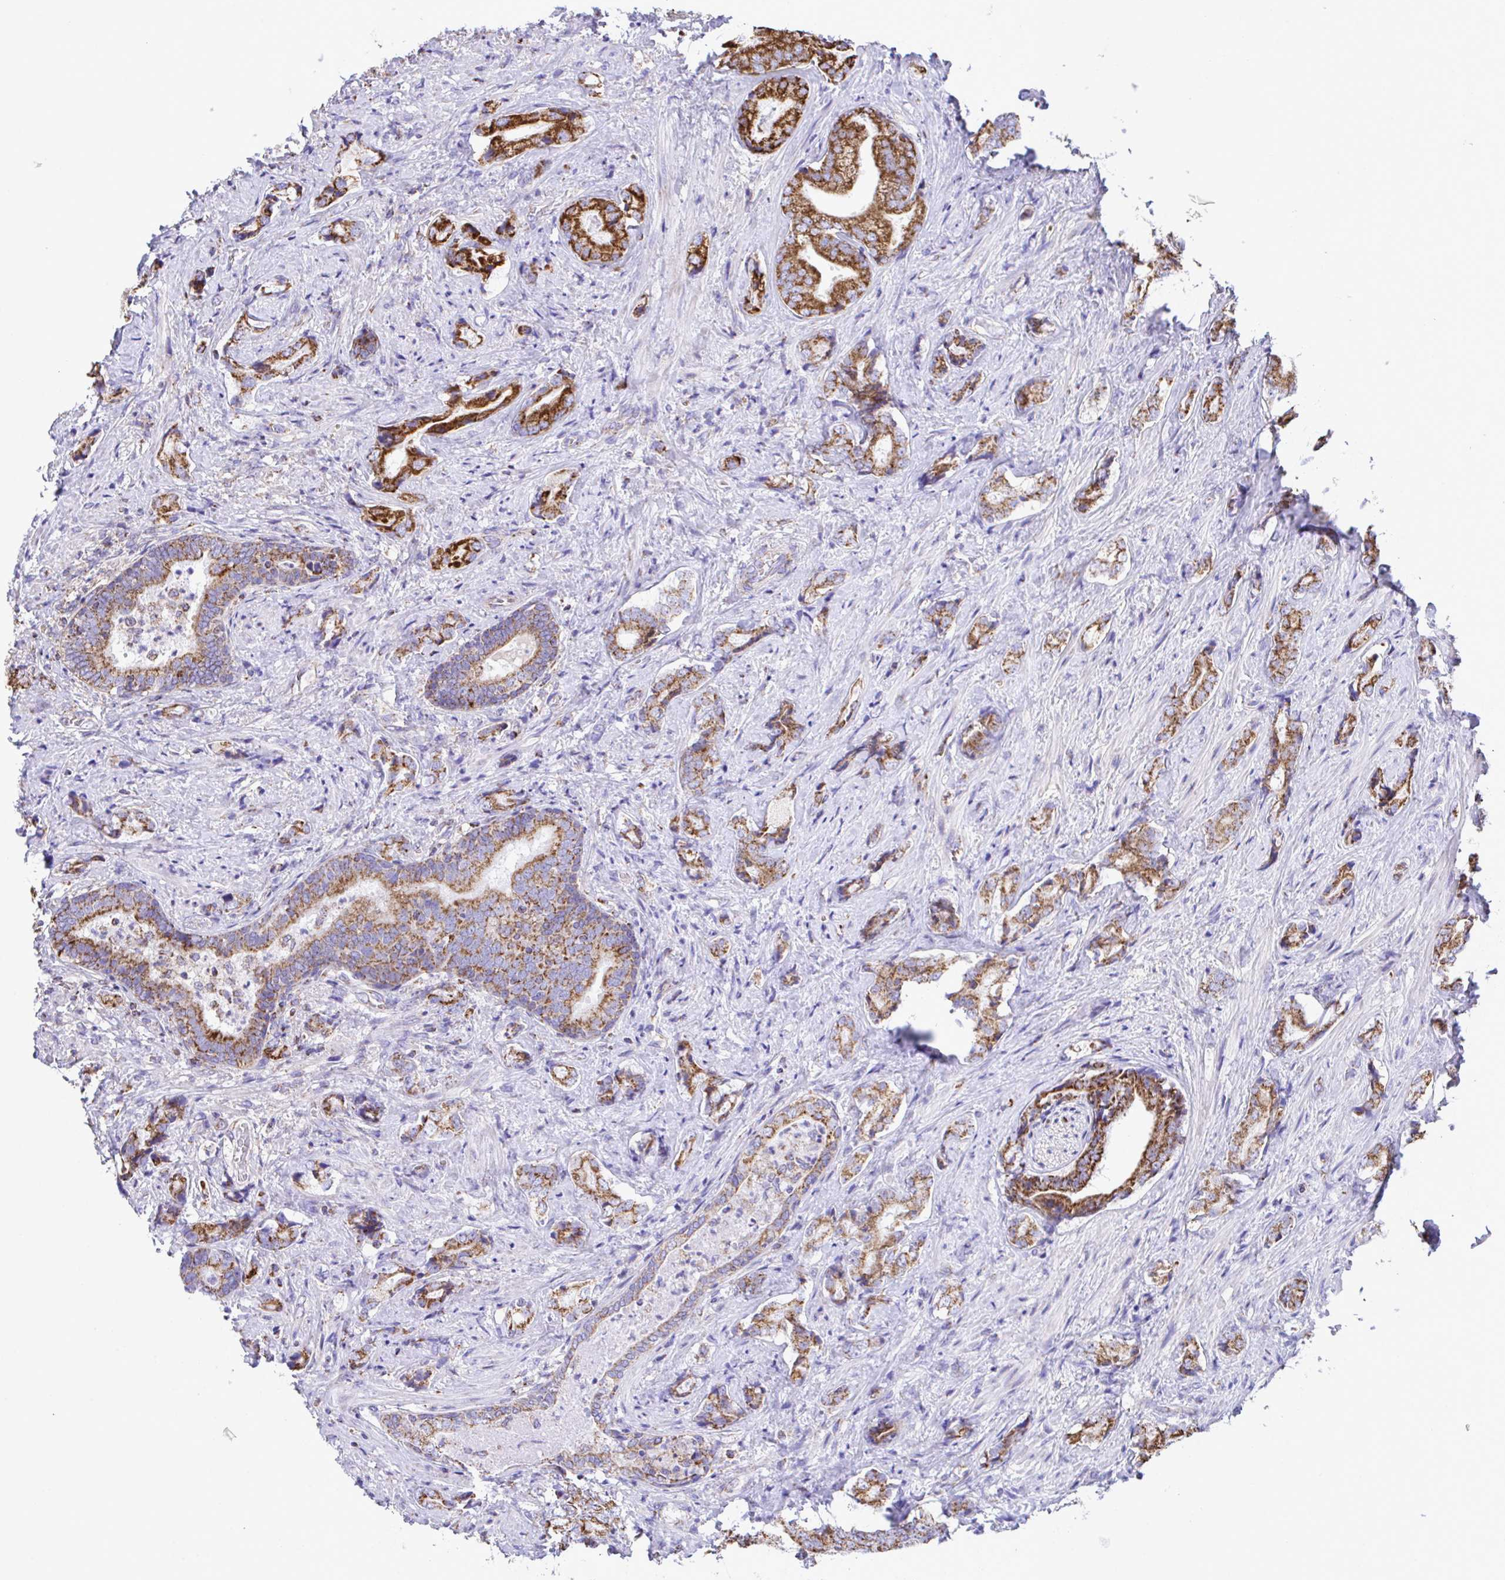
{"staining": {"intensity": "strong", "quantity": ">75%", "location": "cytoplasmic/membranous"}, "tissue": "prostate cancer", "cell_type": "Tumor cells", "image_type": "cancer", "snomed": [{"axis": "morphology", "description": "Adenocarcinoma, High grade"}, {"axis": "topography", "description": "Prostate"}], "caption": "IHC micrograph of neoplastic tissue: prostate high-grade adenocarcinoma stained using immunohistochemistry (IHC) displays high levels of strong protein expression localized specifically in the cytoplasmic/membranous of tumor cells, appearing as a cytoplasmic/membranous brown color.", "gene": "PCMTD2", "patient": {"sex": "male", "age": 62}}